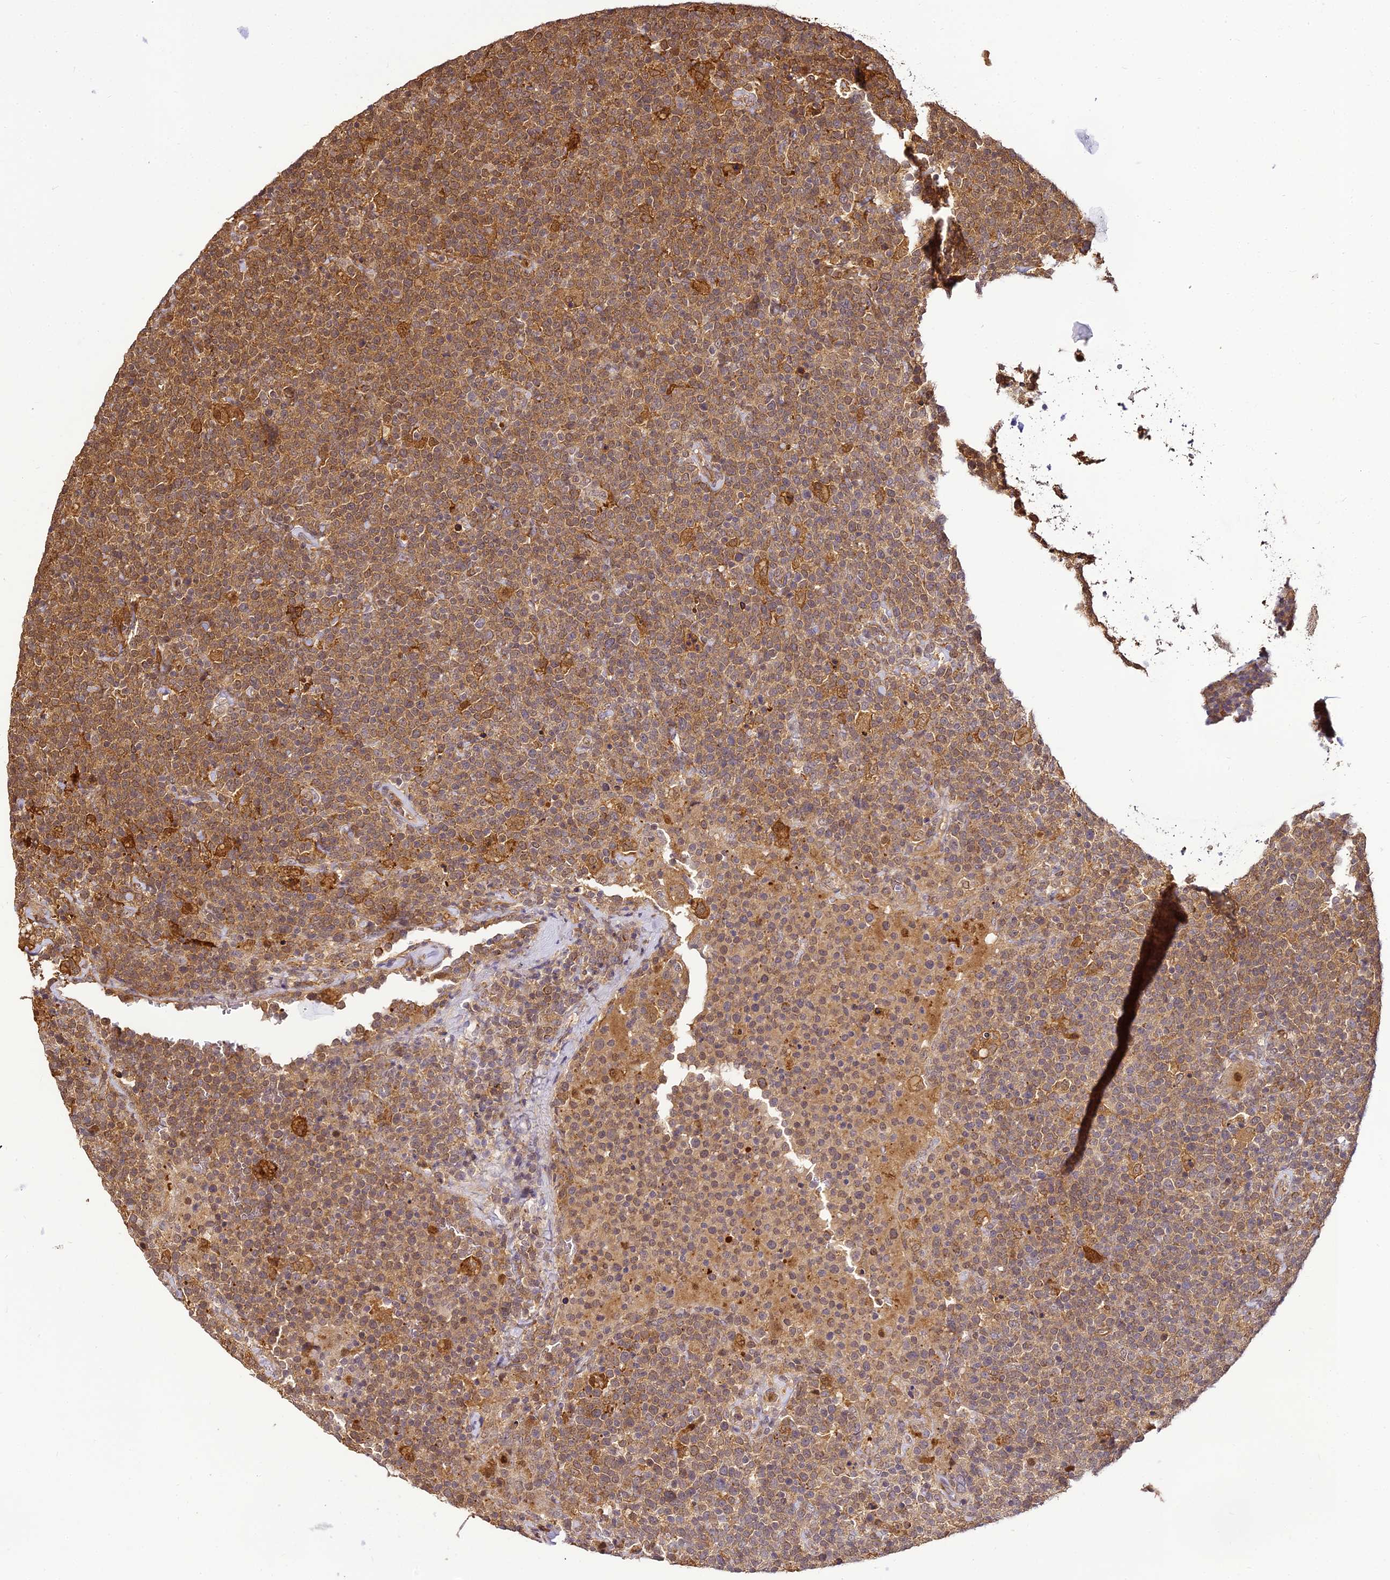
{"staining": {"intensity": "weak", "quantity": "25%-75%", "location": "cytoplasmic/membranous"}, "tissue": "lymphoma", "cell_type": "Tumor cells", "image_type": "cancer", "snomed": [{"axis": "morphology", "description": "Malignant lymphoma, non-Hodgkin's type, High grade"}, {"axis": "topography", "description": "Lymph node"}], "caption": "Lymphoma tissue demonstrates weak cytoplasmic/membranous expression in approximately 25%-75% of tumor cells", "gene": "BCDIN3D", "patient": {"sex": "male", "age": 61}}